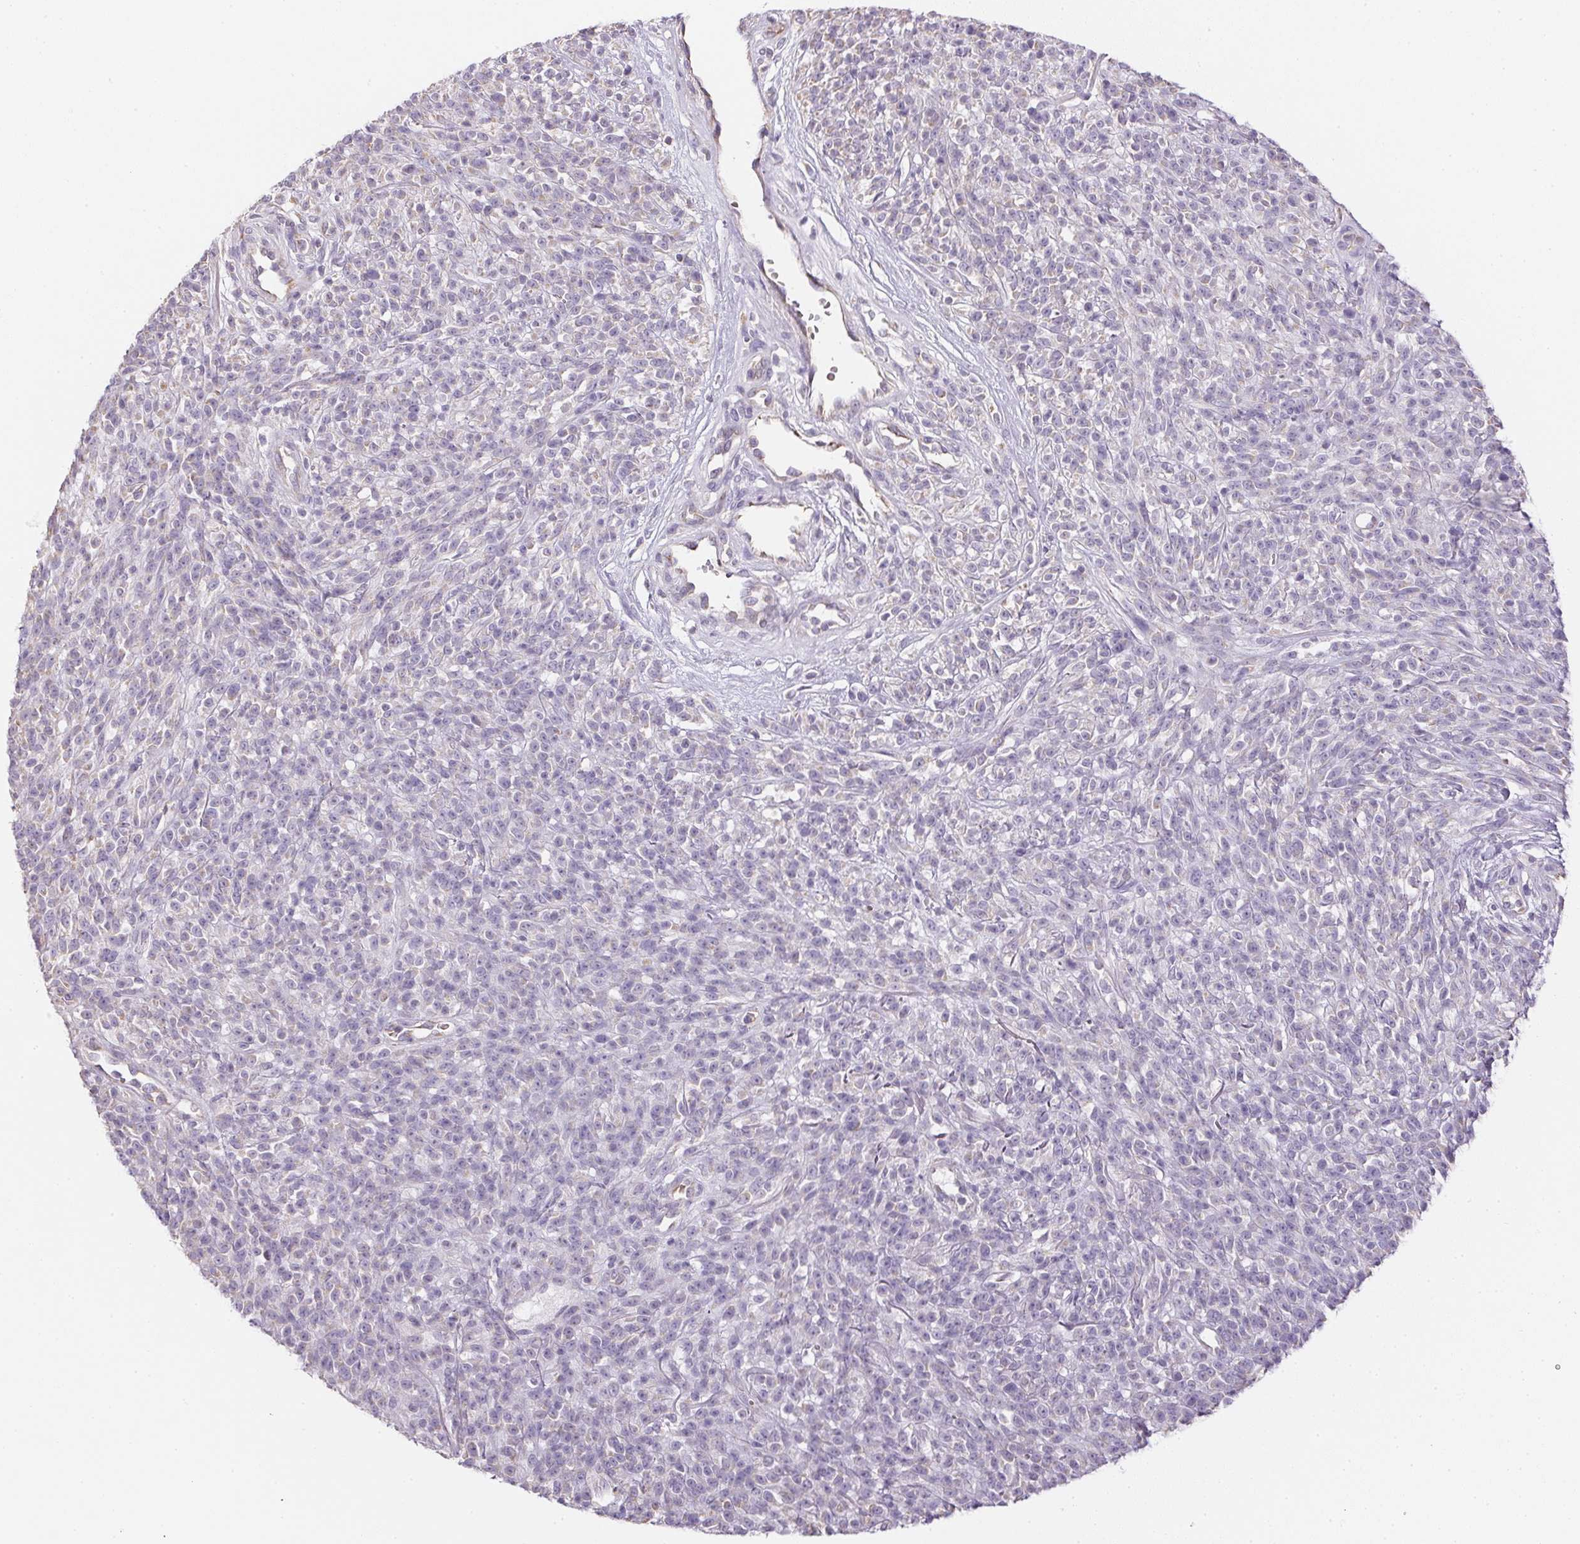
{"staining": {"intensity": "negative", "quantity": "none", "location": "none"}, "tissue": "melanoma", "cell_type": "Tumor cells", "image_type": "cancer", "snomed": [{"axis": "morphology", "description": "Malignant melanoma, NOS"}, {"axis": "topography", "description": "Skin"}, {"axis": "topography", "description": "Skin of trunk"}], "caption": "The immunohistochemistry photomicrograph has no significant positivity in tumor cells of malignant melanoma tissue.", "gene": "SMYD1", "patient": {"sex": "male", "age": 74}}